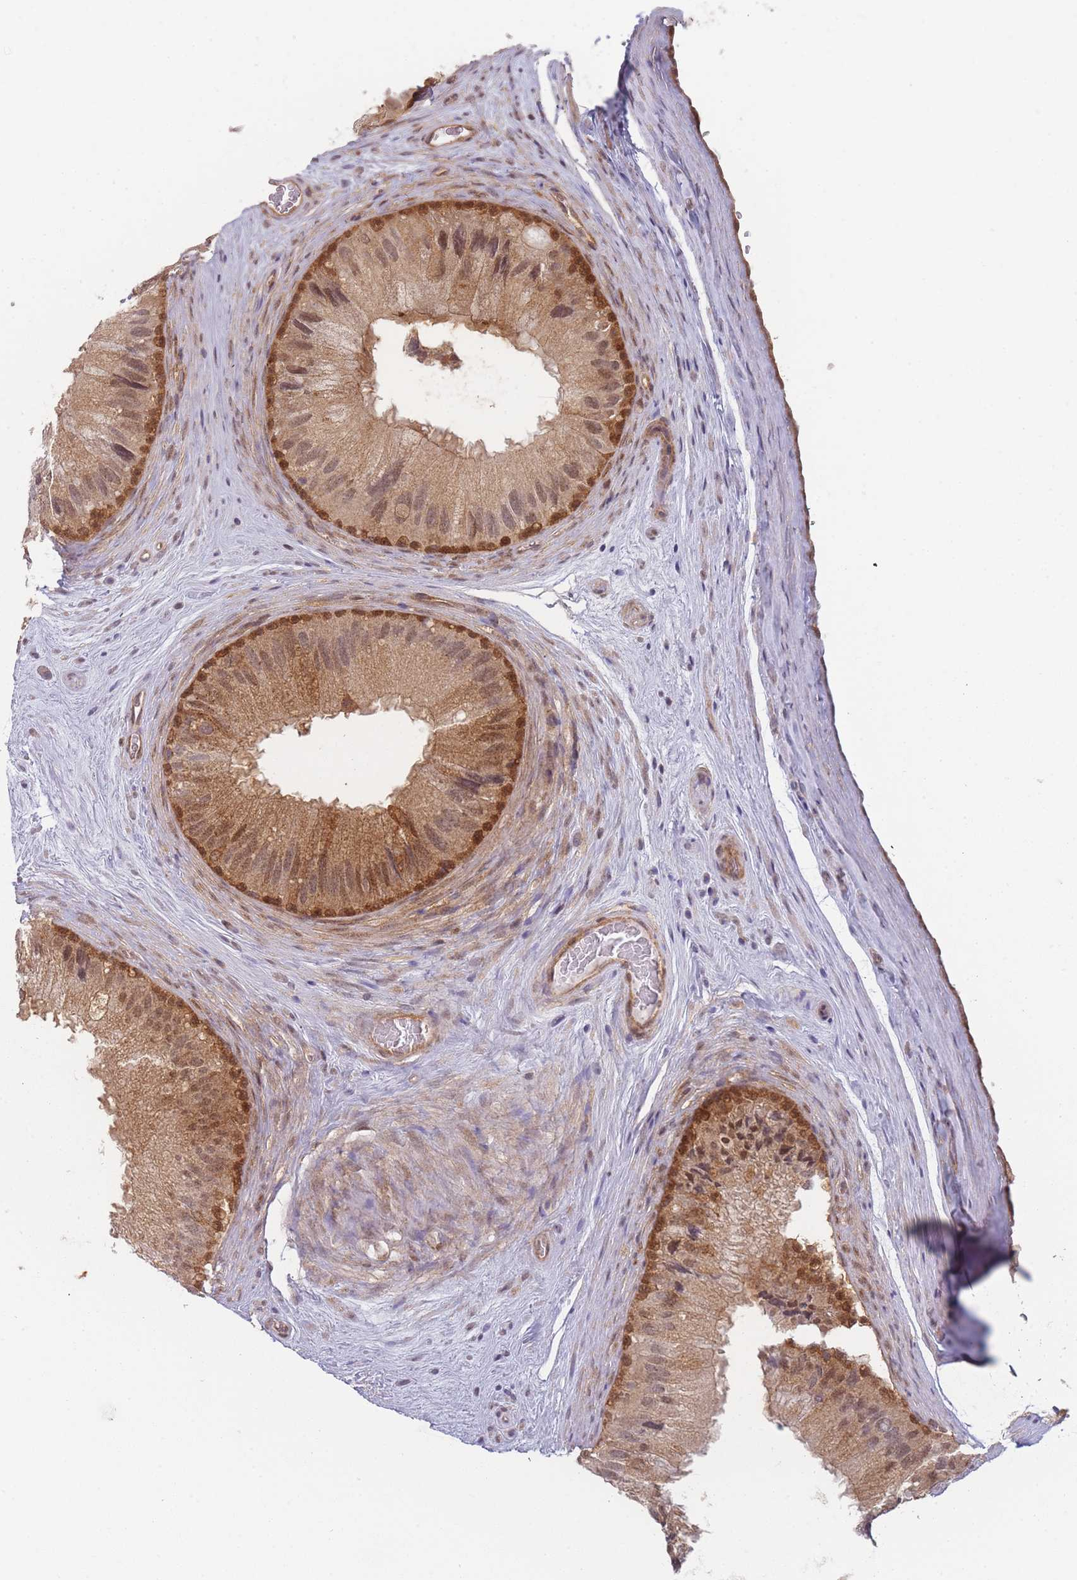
{"staining": {"intensity": "strong", "quantity": "<25%", "location": "cytoplasmic/membranous,nuclear"}, "tissue": "epididymis", "cell_type": "Glandular cells", "image_type": "normal", "snomed": [{"axis": "morphology", "description": "Normal tissue, NOS"}, {"axis": "topography", "description": "Epididymis"}], "caption": "This image reveals IHC staining of normal human epididymis, with medium strong cytoplasmic/membranous,nuclear expression in about <25% of glandular cells.", "gene": "MRI1", "patient": {"sex": "male", "age": 50}}